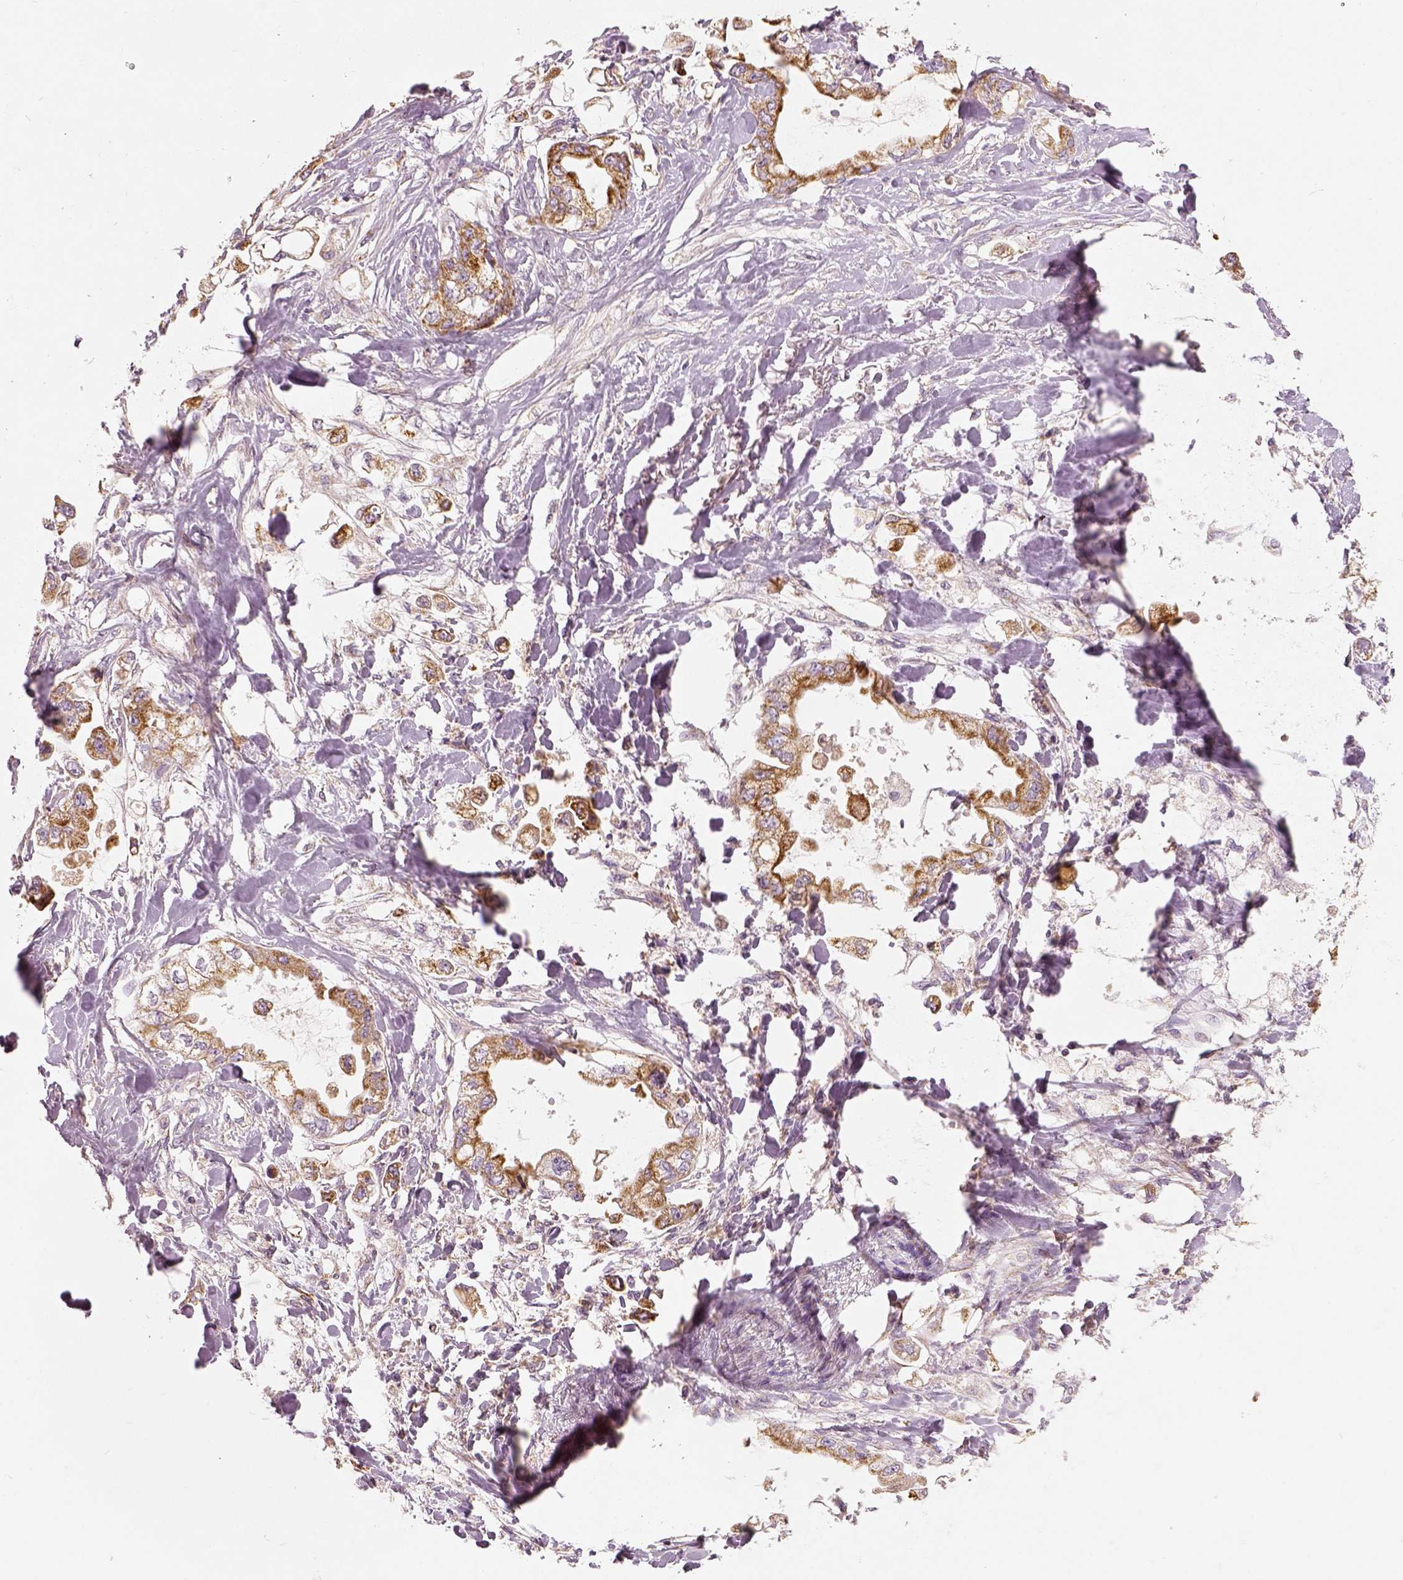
{"staining": {"intensity": "moderate", "quantity": ">75%", "location": "cytoplasmic/membranous"}, "tissue": "stomach cancer", "cell_type": "Tumor cells", "image_type": "cancer", "snomed": [{"axis": "morphology", "description": "Adenocarcinoma, NOS"}, {"axis": "topography", "description": "Stomach"}], "caption": "Adenocarcinoma (stomach) stained with a protein marker exhibits moderate staining in tumor cells.", "gene": "PGAM5", "patient": {"sex": "male", "age": 62}}